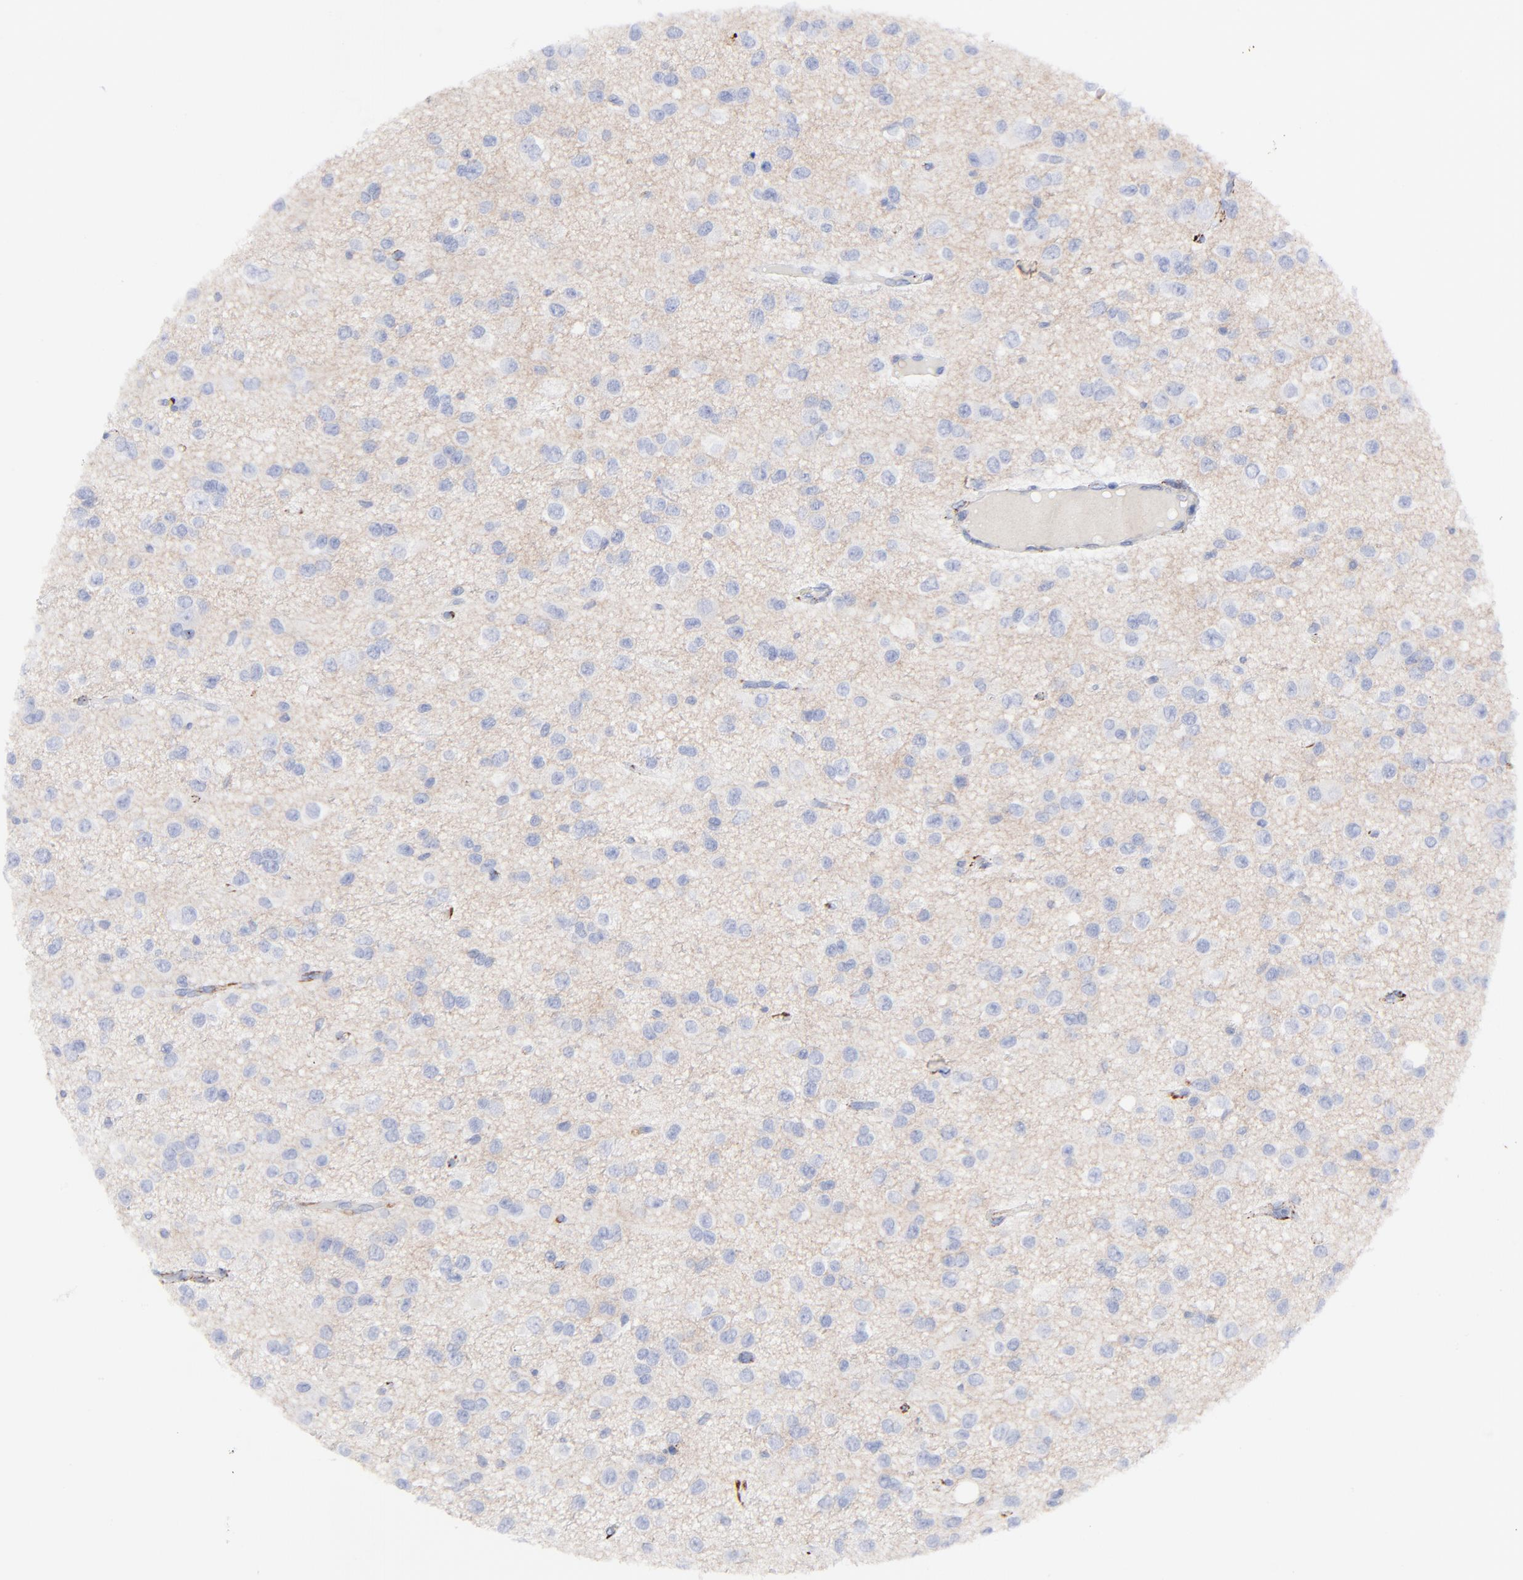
{"staining": {"intensity": "negative", "quantity": "none", "location": "none"}, "tissue": "glioma", "cell_type": "Tumor cells", "image_type": "cancer", "snomed": [{"axis": "morphology", "description": "Glioma, malignant, Low grade"}, {"axis": "topography", "description": "Brain"}], "caption": "This is an immunohistochemistry histopathology image of glioma. There is no positivity in tumor cells.", "gene": "FBLN2", "patient": {"sex": "male", "age": 42}}